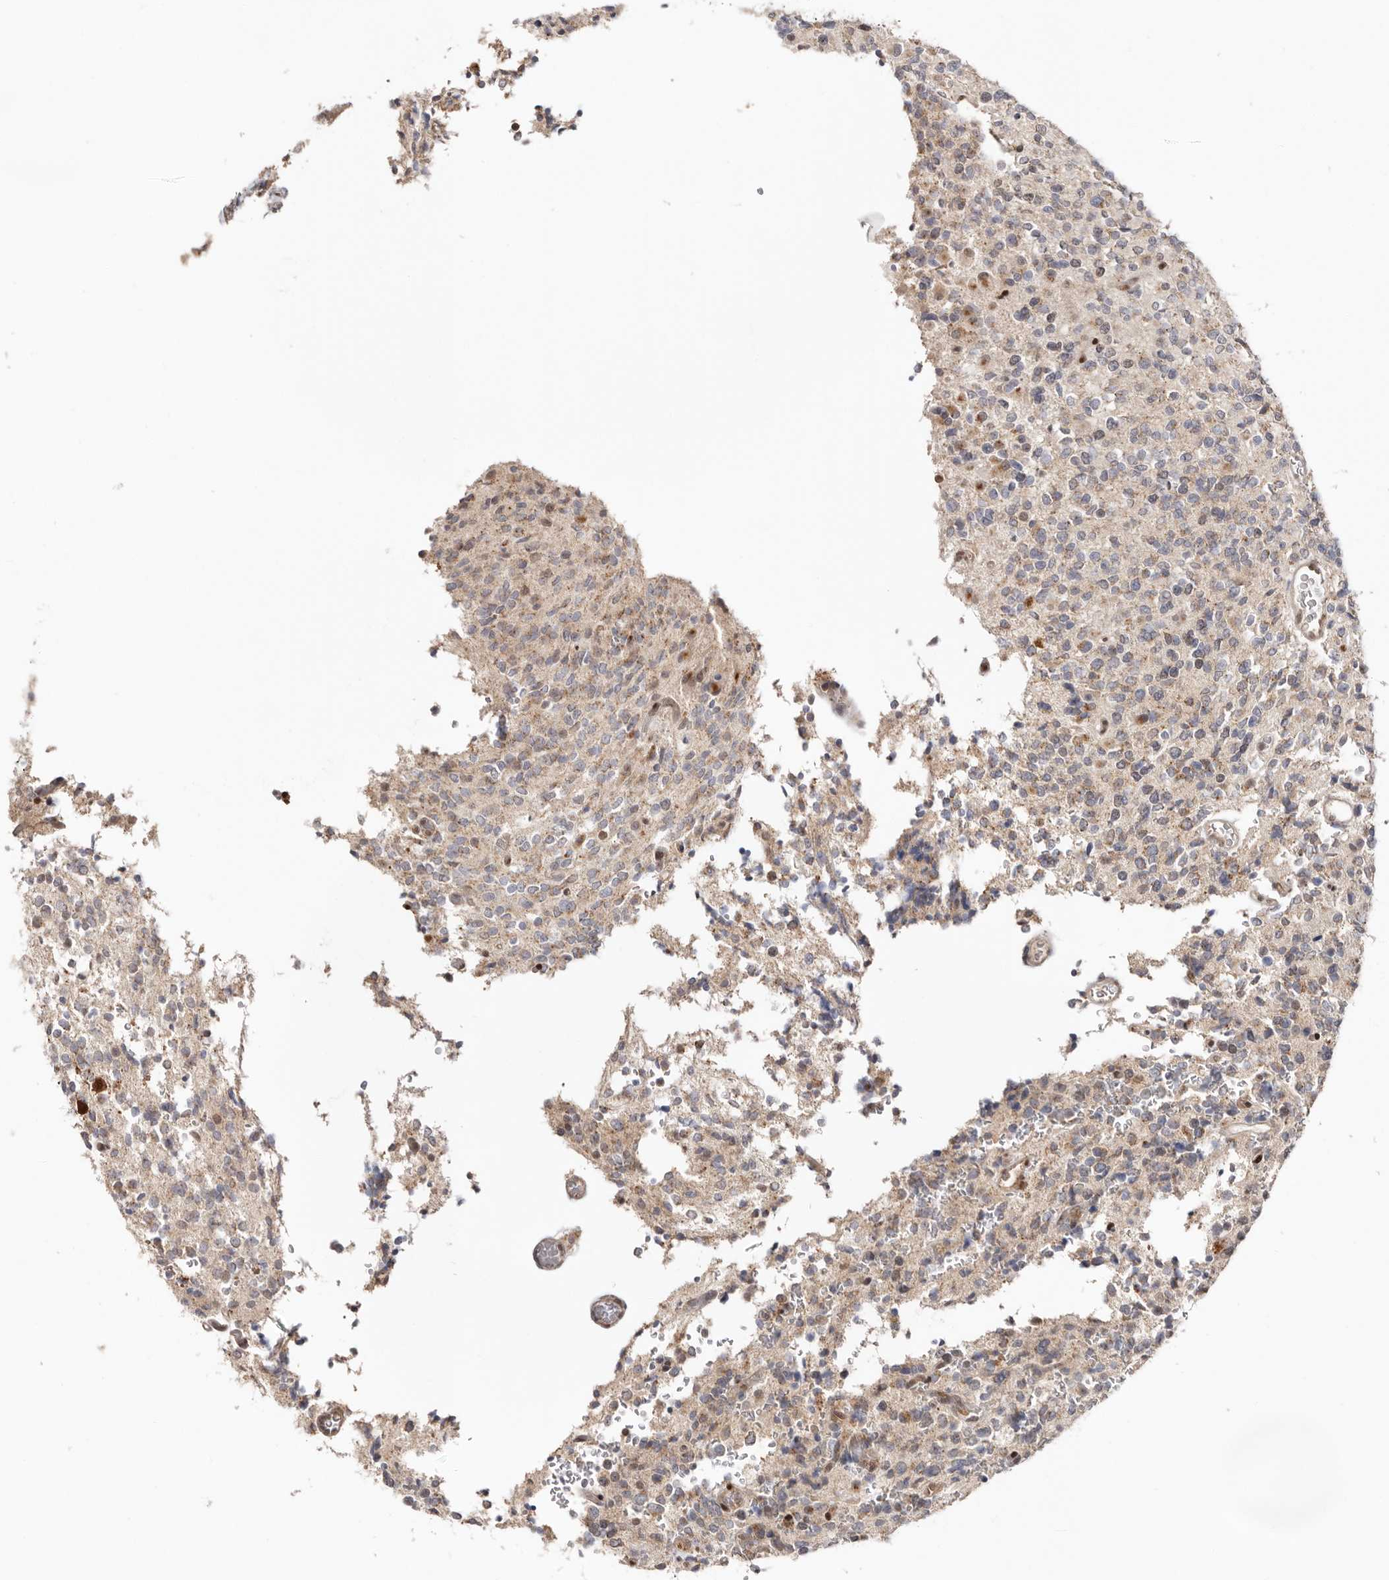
{"staining": {"intensity": "negative", "quantity": "none", "location": "none"}, "tissue": "glioma", "cell_type": "Tumor cells", "image_type": "cancer", "snomed": [{"axis": "morphology", "description": "Glioma, malignant, High grade"}, {"axis": "topography", "description": "Brain"}], "caption": "This is an IHC photomicrograph of human high-grade glioma (malignant). There is no expression in tumor cells.", "gene": "SMAD7", "patient": {"sex": "male", "age": 34}}